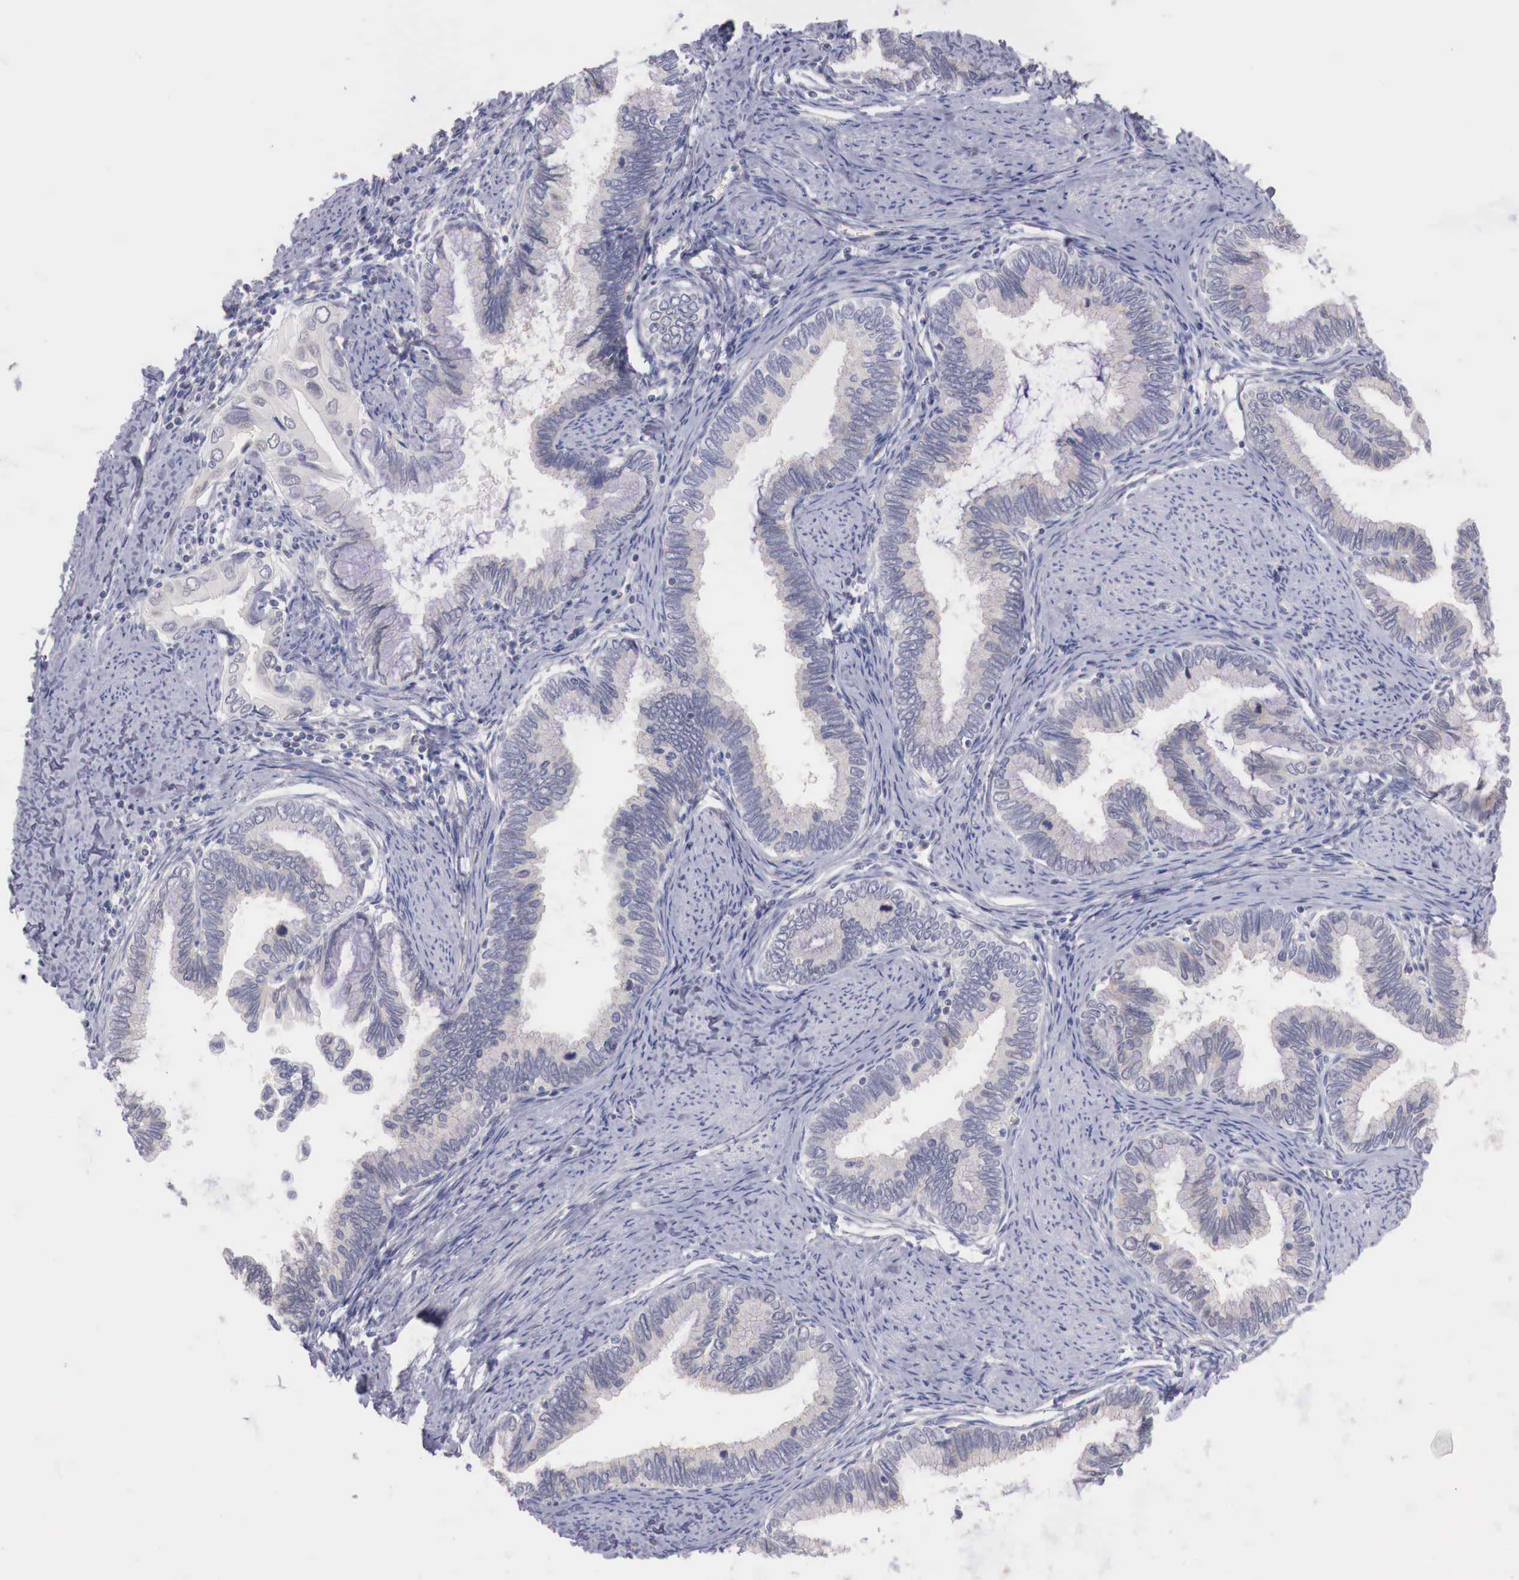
{"staining": {"intensity": "negative", "quantity": "none", "location": "none"}, "tissue": "cervical cancer", "cell_type": "Tumor cells", "image_type": "cancer", "snomed": [{"axis": "morphology", "description": "Adenocarcinoma, NOS"}, {"axis": "topography", "description": "Cervix"}], "caption": "Immunohistochemistry histopathology image of neoplastic tissue: human cervical cancer (adenocarcinoma) stained with DAB (3,3'-diaminobenzidine) reveals no significant protein staining in tumor cells.", "gene": "TRIM13", "patient": {"sex": "female", "age": 49}}